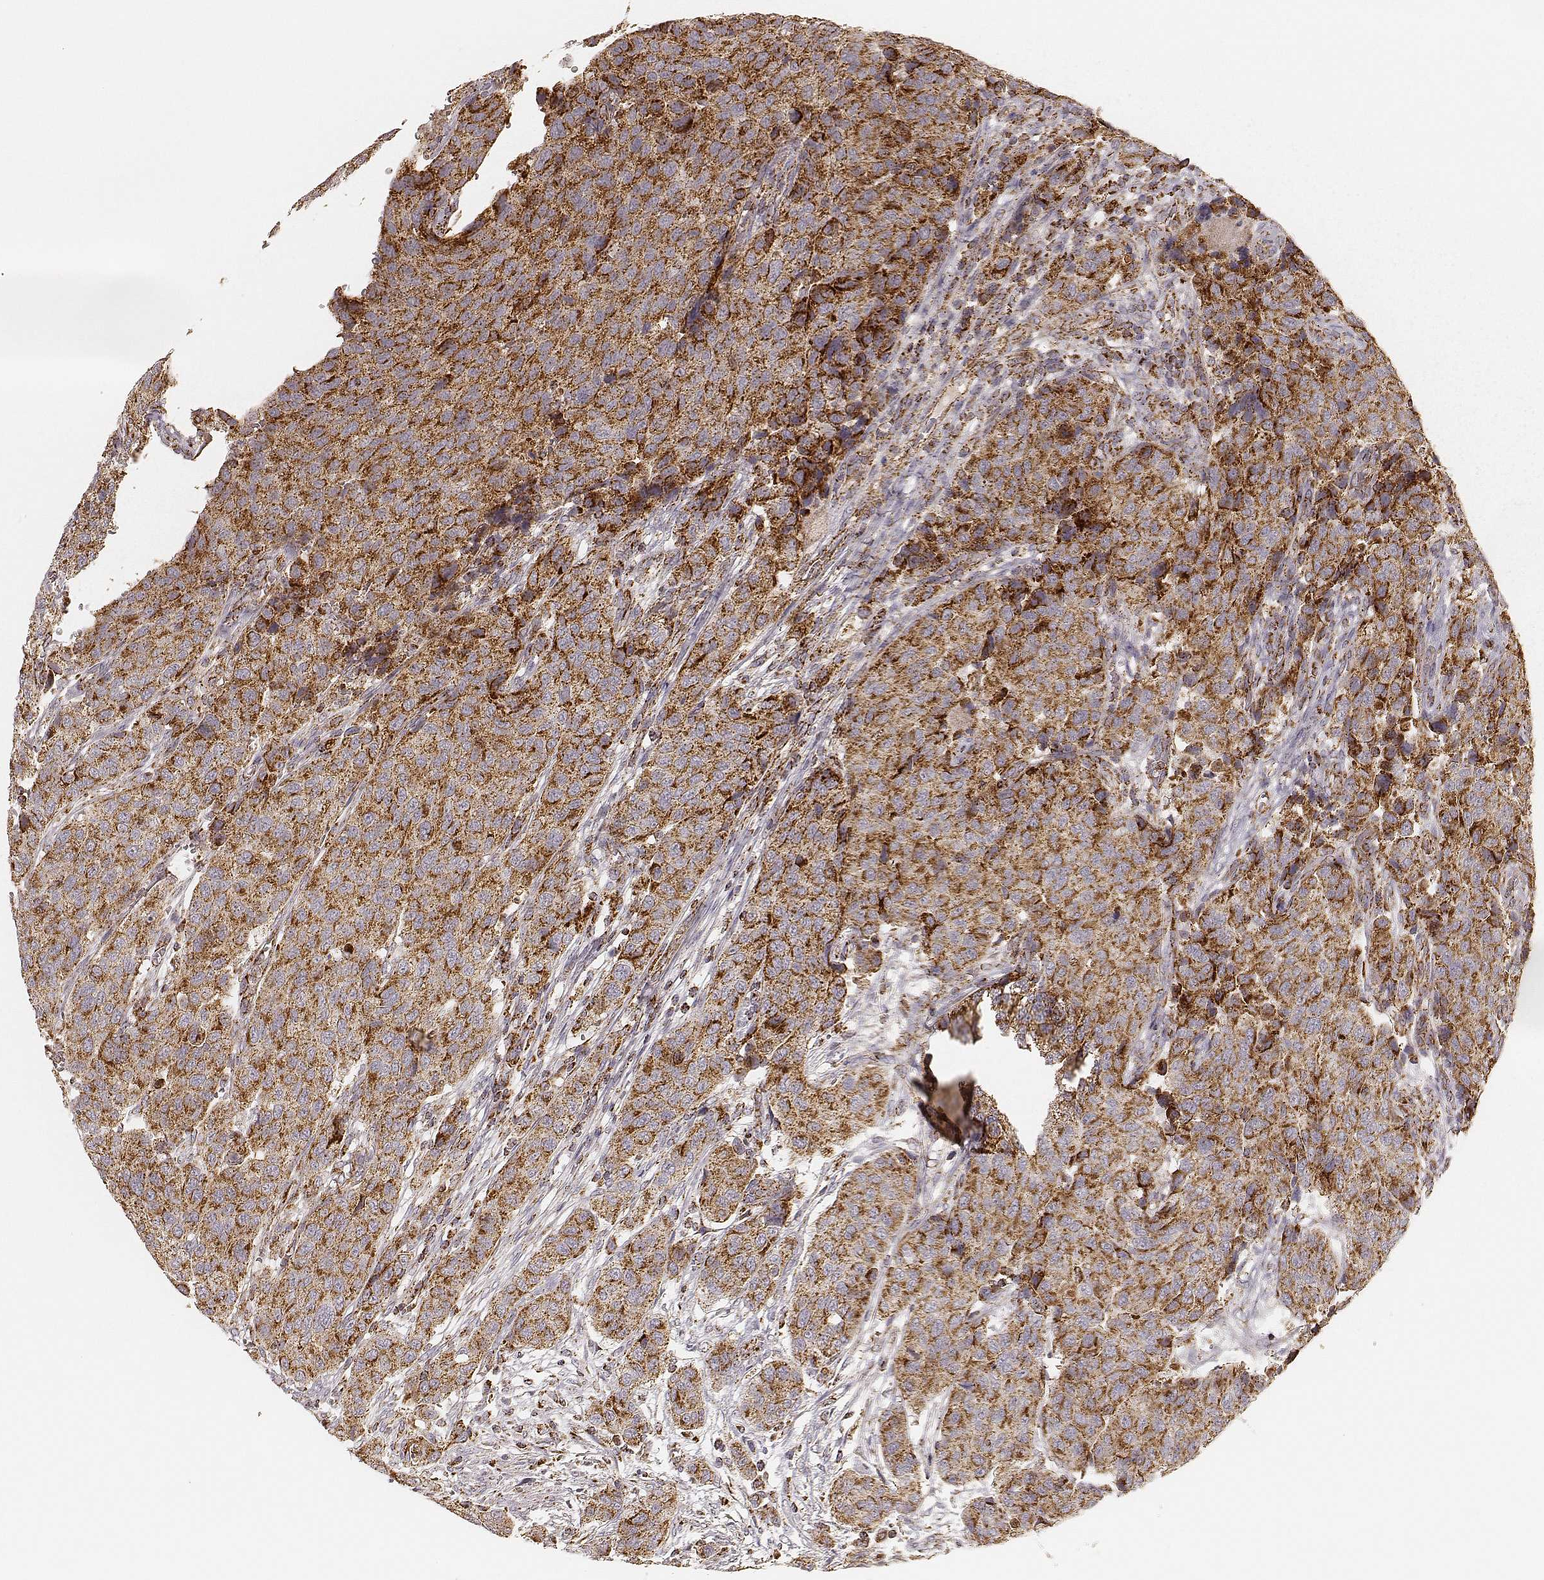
{"staining": {"intensity": "strong", "quantity": ">75%", "location": "cytoplasmic/membranous"}, "tissue": "urothelial cancer", "cell_type": "Tumor cells", "image_type": "cancer", "snomed": [{"axis": "morphology", "description": "Urothelial carcinoma, High grade"}, {"axis": "topography", "description": "Urinary bladder"}], "caption": "Urothelial cancer was stained to show a protein in brown. There is high levels of strong cytoplasmic/membranous staining in about >75% of tumor cells.", "gene": "CS", "patient": {"sex": "female", "age": 58}}